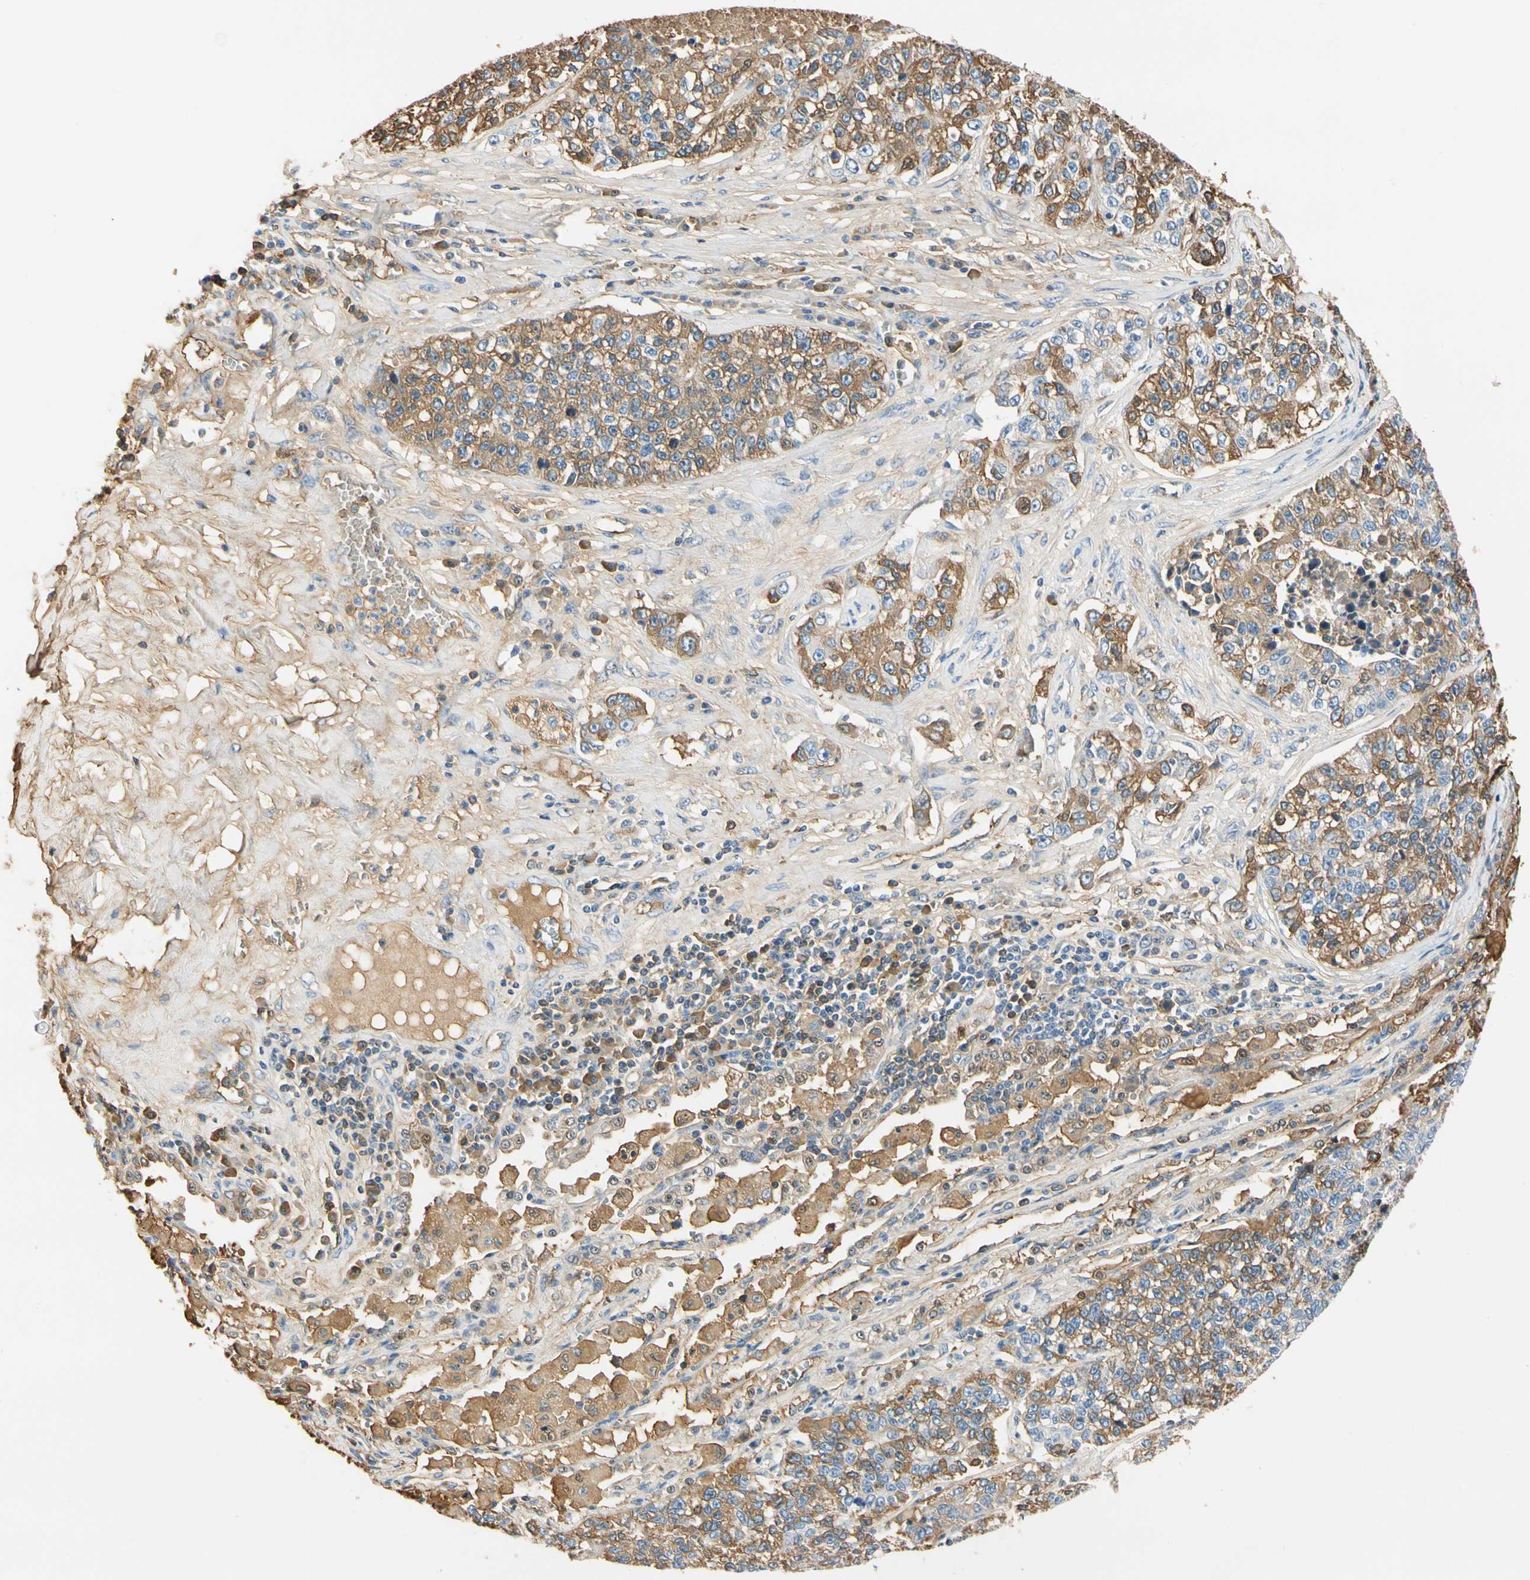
{"staining": {"intensity": "moderate", "quantity": "25%-75%", "location": "cytoplasmic/membranous"}, "tissue": "lung cancer", "cell_type": "Tumor cells", "image_type": "cancer", "snomed": [{"axis": "morphology", "description": "Adenocarcinoma, NOS"}, {"axis": "topography", "description": "Lung"}], "caption": "There is medium levels of moderate cytoplasmic/membranous staining in tumor cells of lung cancer (adenocarcinoma), as demonstrated by immunohistochemical staining (brown color).", "gene": "LAMB3", "patient": {"sex": "male", "age": 49}}